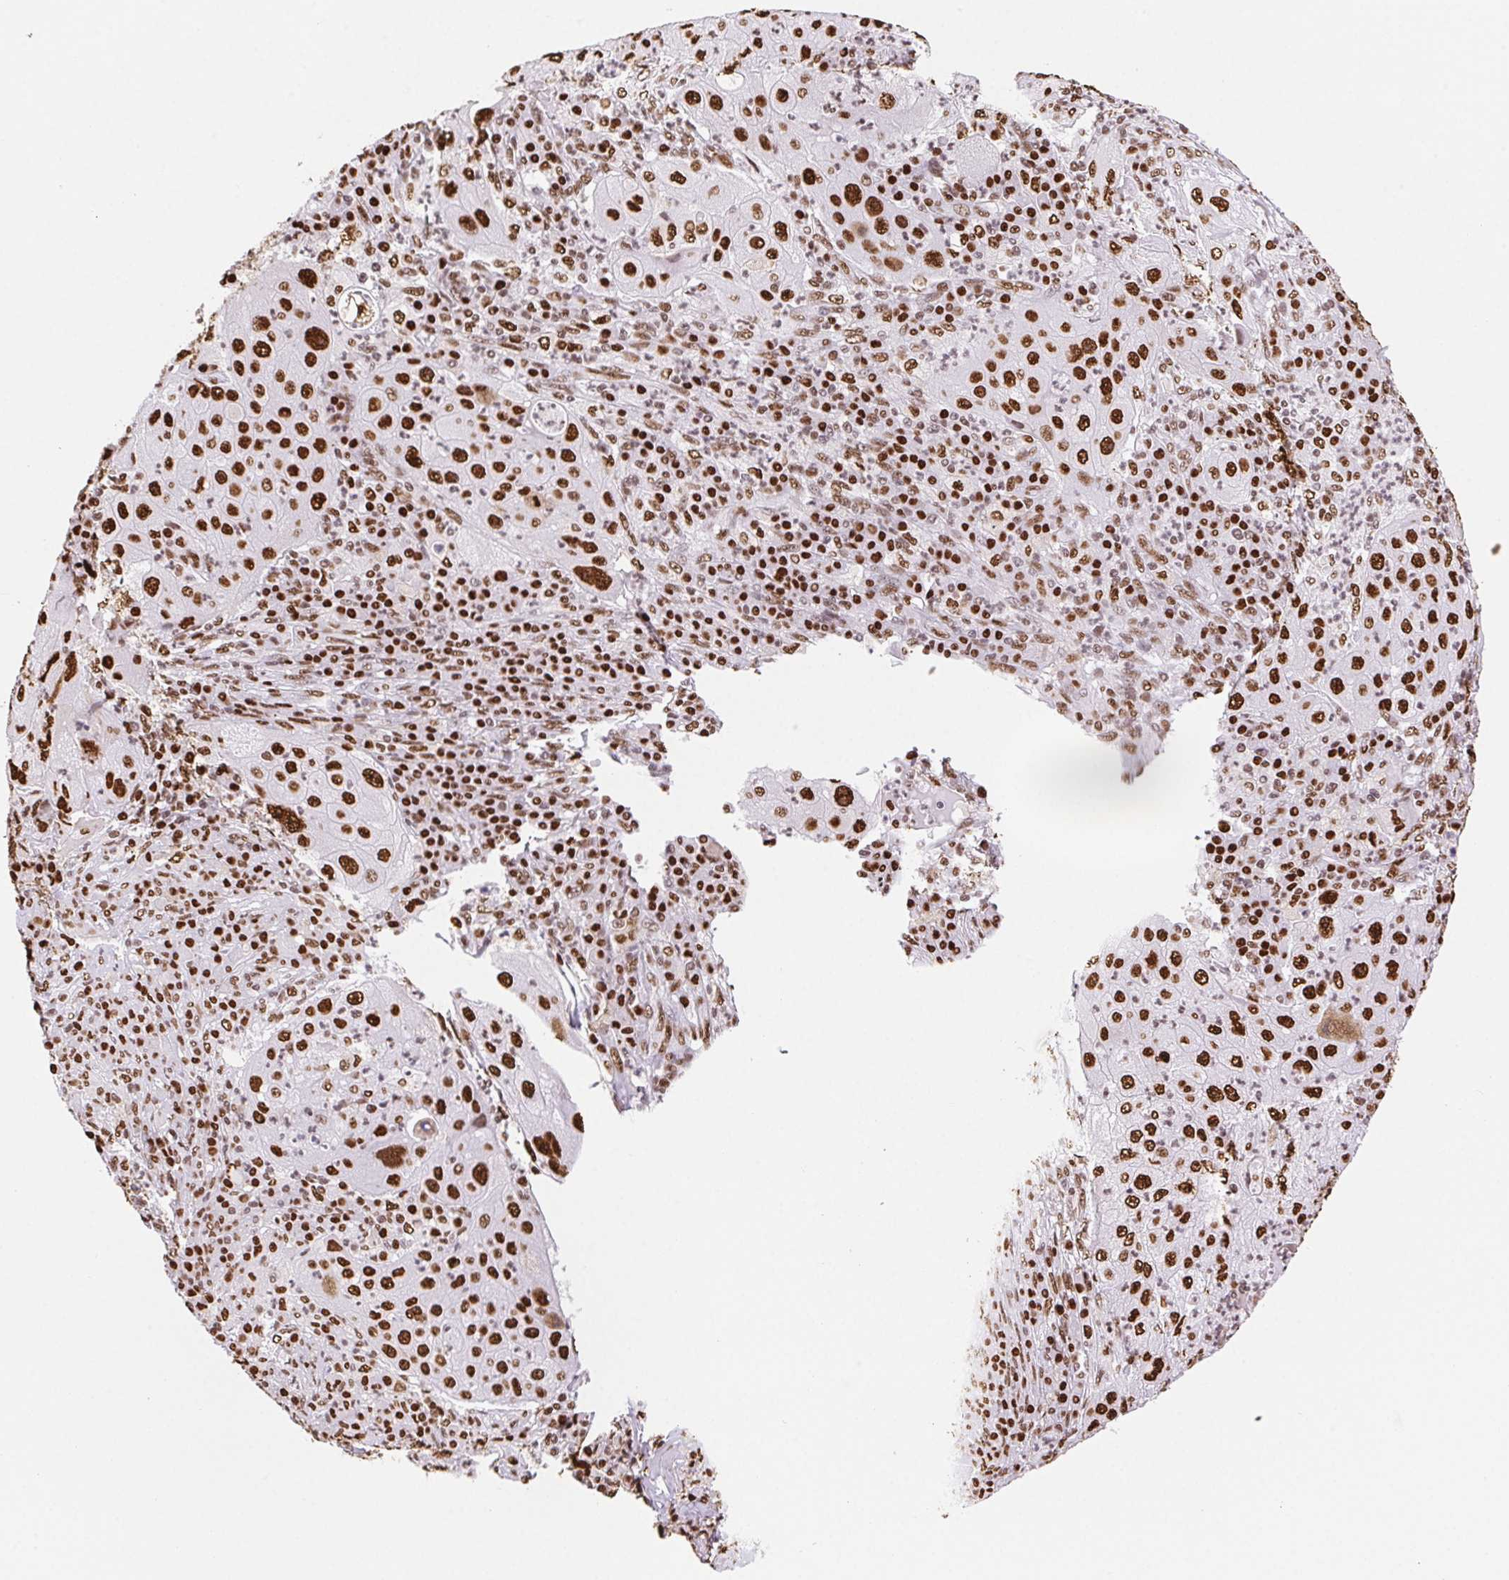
{"staining": {"intensity": "strong", "quantity": ">75%", "location": "nuclear"}, "tissue": "lung cancer", "cell_type": "Tumor cells", "image_type": "cancer", "snomed": [{"axis": "morphology", "description": "Squamous cell carcinoma, NOS"}, {"axis": "topography", "description": "Lung"}], "caption": "Lung cancer (squamous cell carcinoma) stained with a brown dye displays strong nuclear positive positivity in about >75% of tumor cells.", "gene": "SET", "patient": {"sex": "female", "age": 59}}